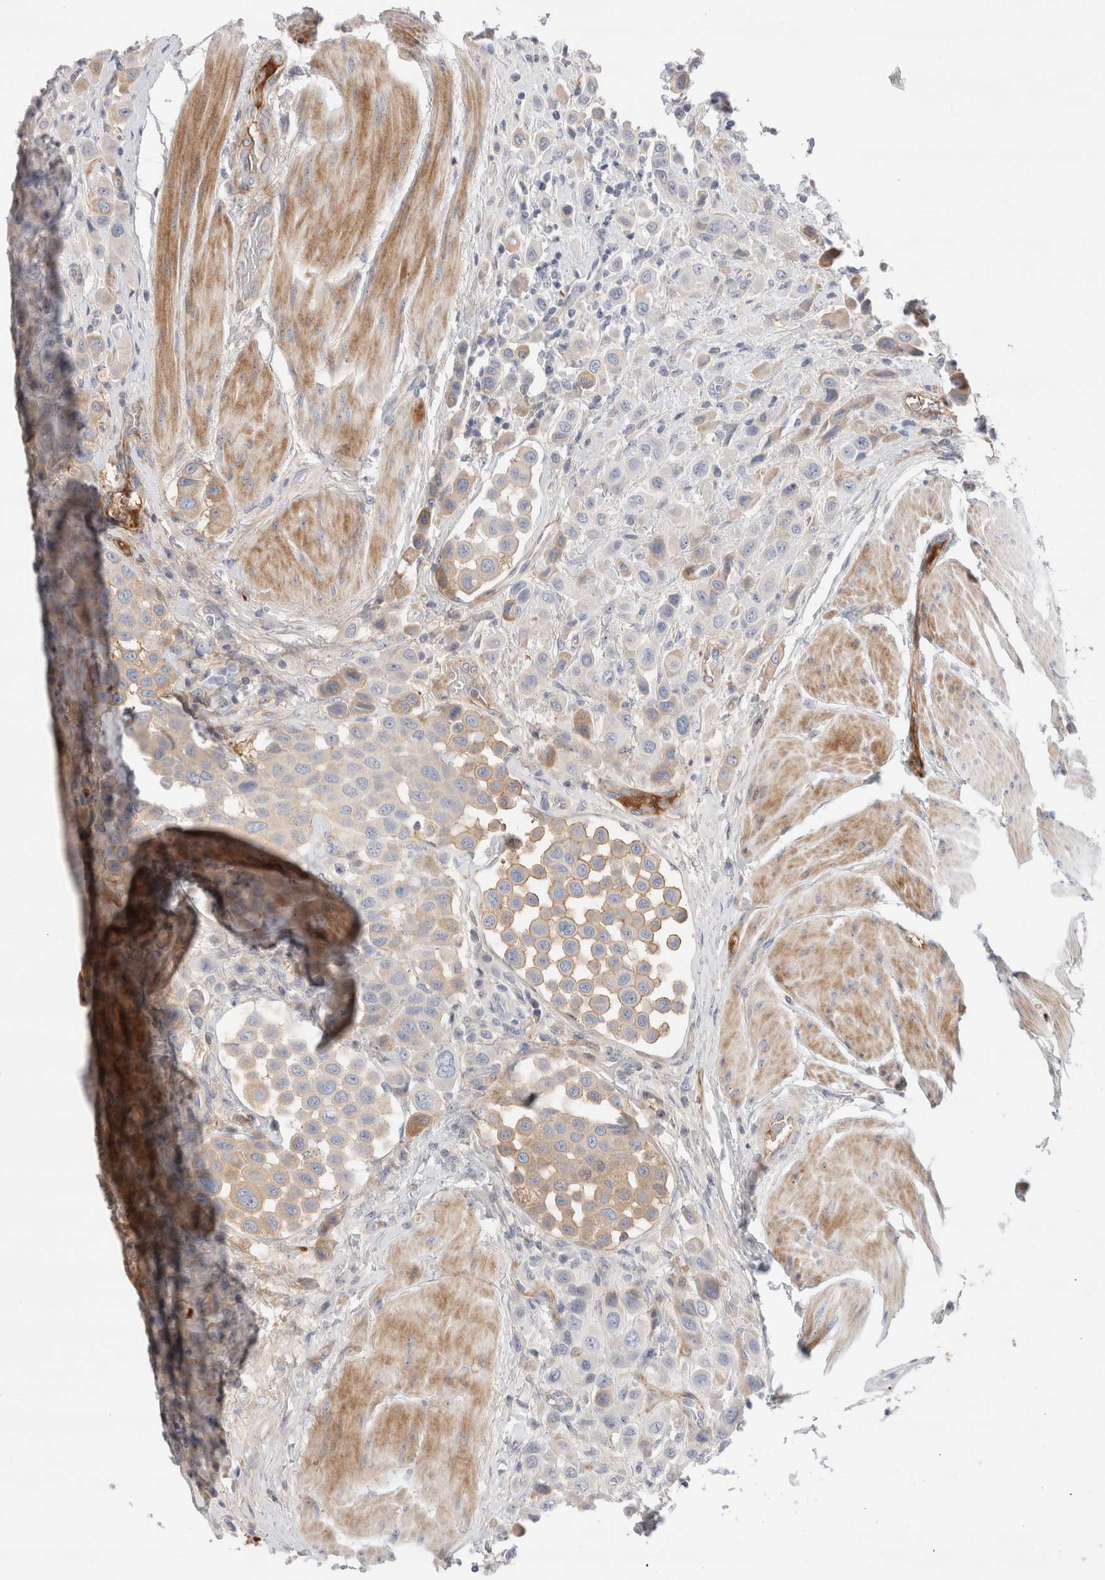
{"staining": {"intensity": "moderate", "quantity": "<25%", "location": "cytoplasmic/membranous"}, "tissue": "urothelial cancer", "cell_type": "Tumor cells", "image_type": "cancer", "snomed": [{"axis": "morphology", "description": "Urothelial carcinoma, High grade"}, {"axis": "topography", "description": "Urinary bladder"}], "caption": "Immunohistochemical staining of urothelial cancer reveals moderate cytoplasmic/membranous protein staining in approximately <25% of tumor cells. (DAB (3,3'-diaminobenzidine) IHC, brown staining for protein, blue staining for nuclei).", "gene": "ECHDC2", "patient": {"sex": "male", "age": 50}}